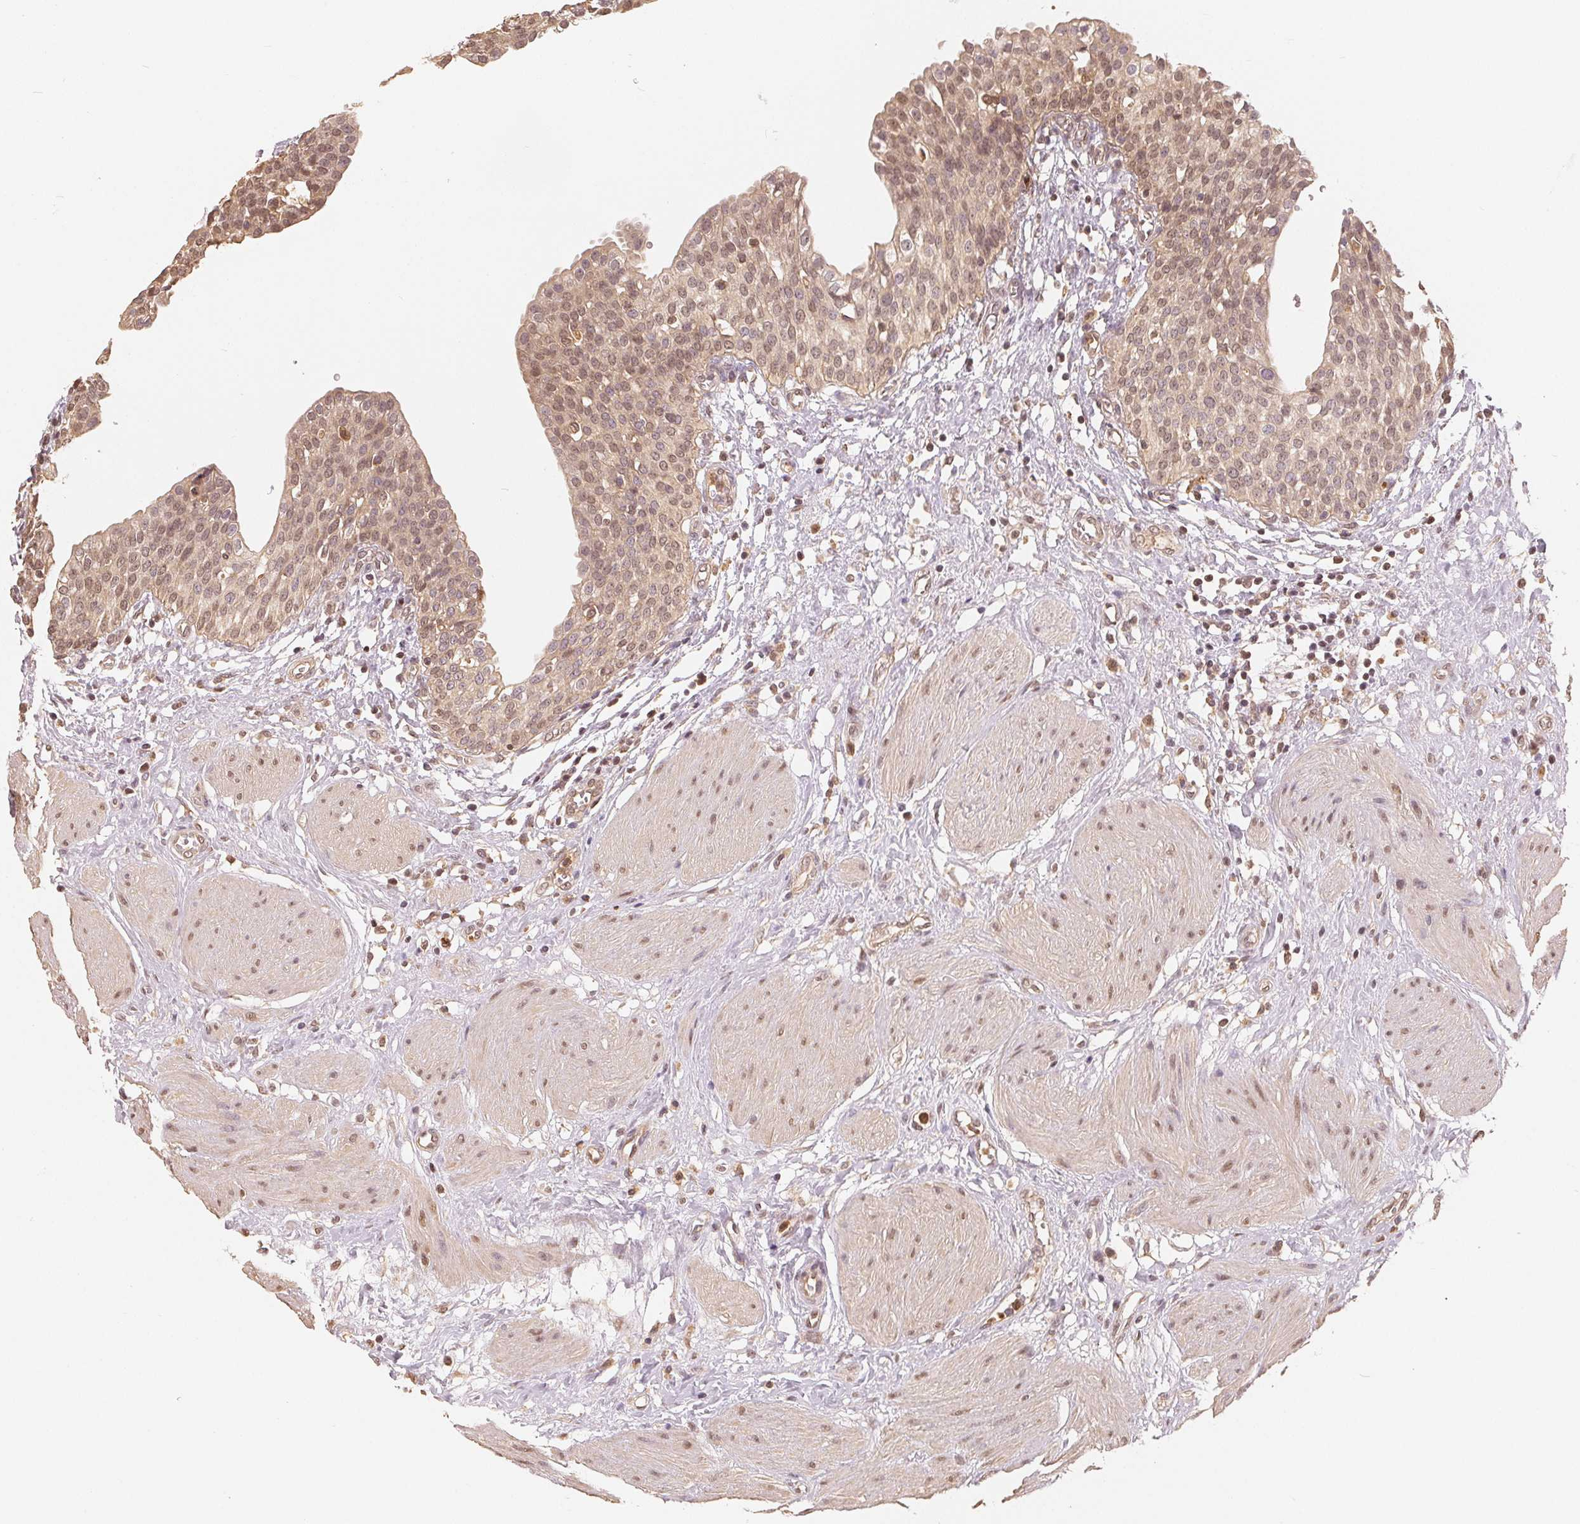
{"staining": {"intensity": "moderate", "quantity": ">75%", "location": "cytoplasmic/membranous,nuclear"}, "tissue": "urinary bladder", "cell_type": "Urothelial cells", "image_type": "normal", "snomed": [{"axis": "morphology", "description": "Normal tissue, NOS"}, {"axis": "topography", "description": "Urinary bladder"}], "caption": "Protein staining of normal urinary bladder demonstrates moderate cytoplasmic/membranous,nuclear staining in about >75% of urothelial cells. (IHC, brightfield microscopy, high magnification).", "gene": "GUSB", "patient": {"sex": "male", "age": 55}}